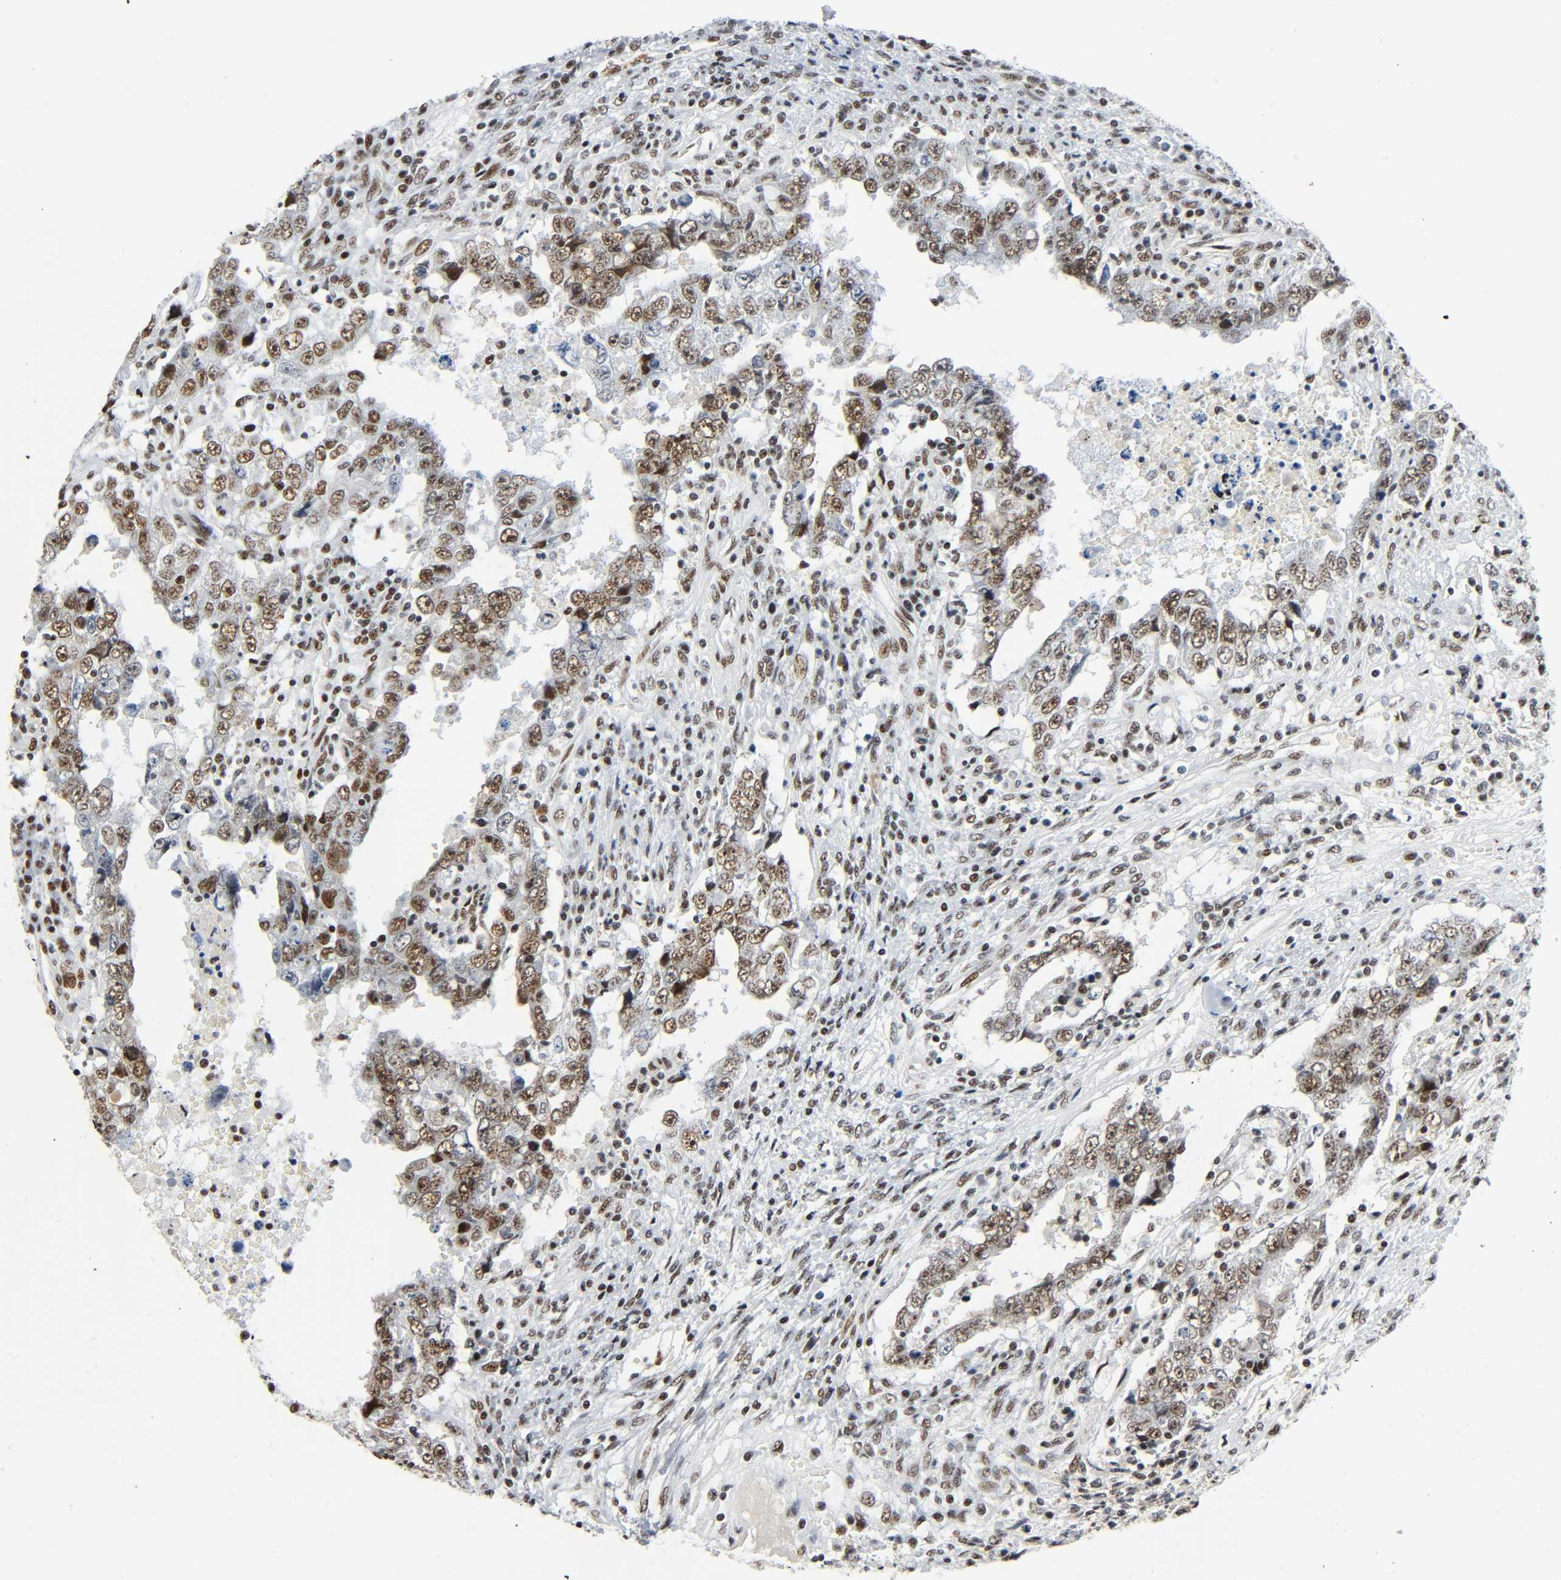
{"staining": {"intensity": "strong", "quantity": ">75%", "location": "nuclear"}, "tissue": "testis cancer", "cell_type": "Tumor cells", "image_type": "cancer", "snomed": [{"axis": "morphology", "description": "Carcinoma, Embryonal, NOS"}, {"axis": "topography", "description": "Testis"}], "caption": "Human testis embryonal carcinoma stained for a protein (brown) exhibits strong nuclear positive expression in about >75% of tumor cells.", "gene": "CDK9", "patient": {"sex": "male", "age": 26}}